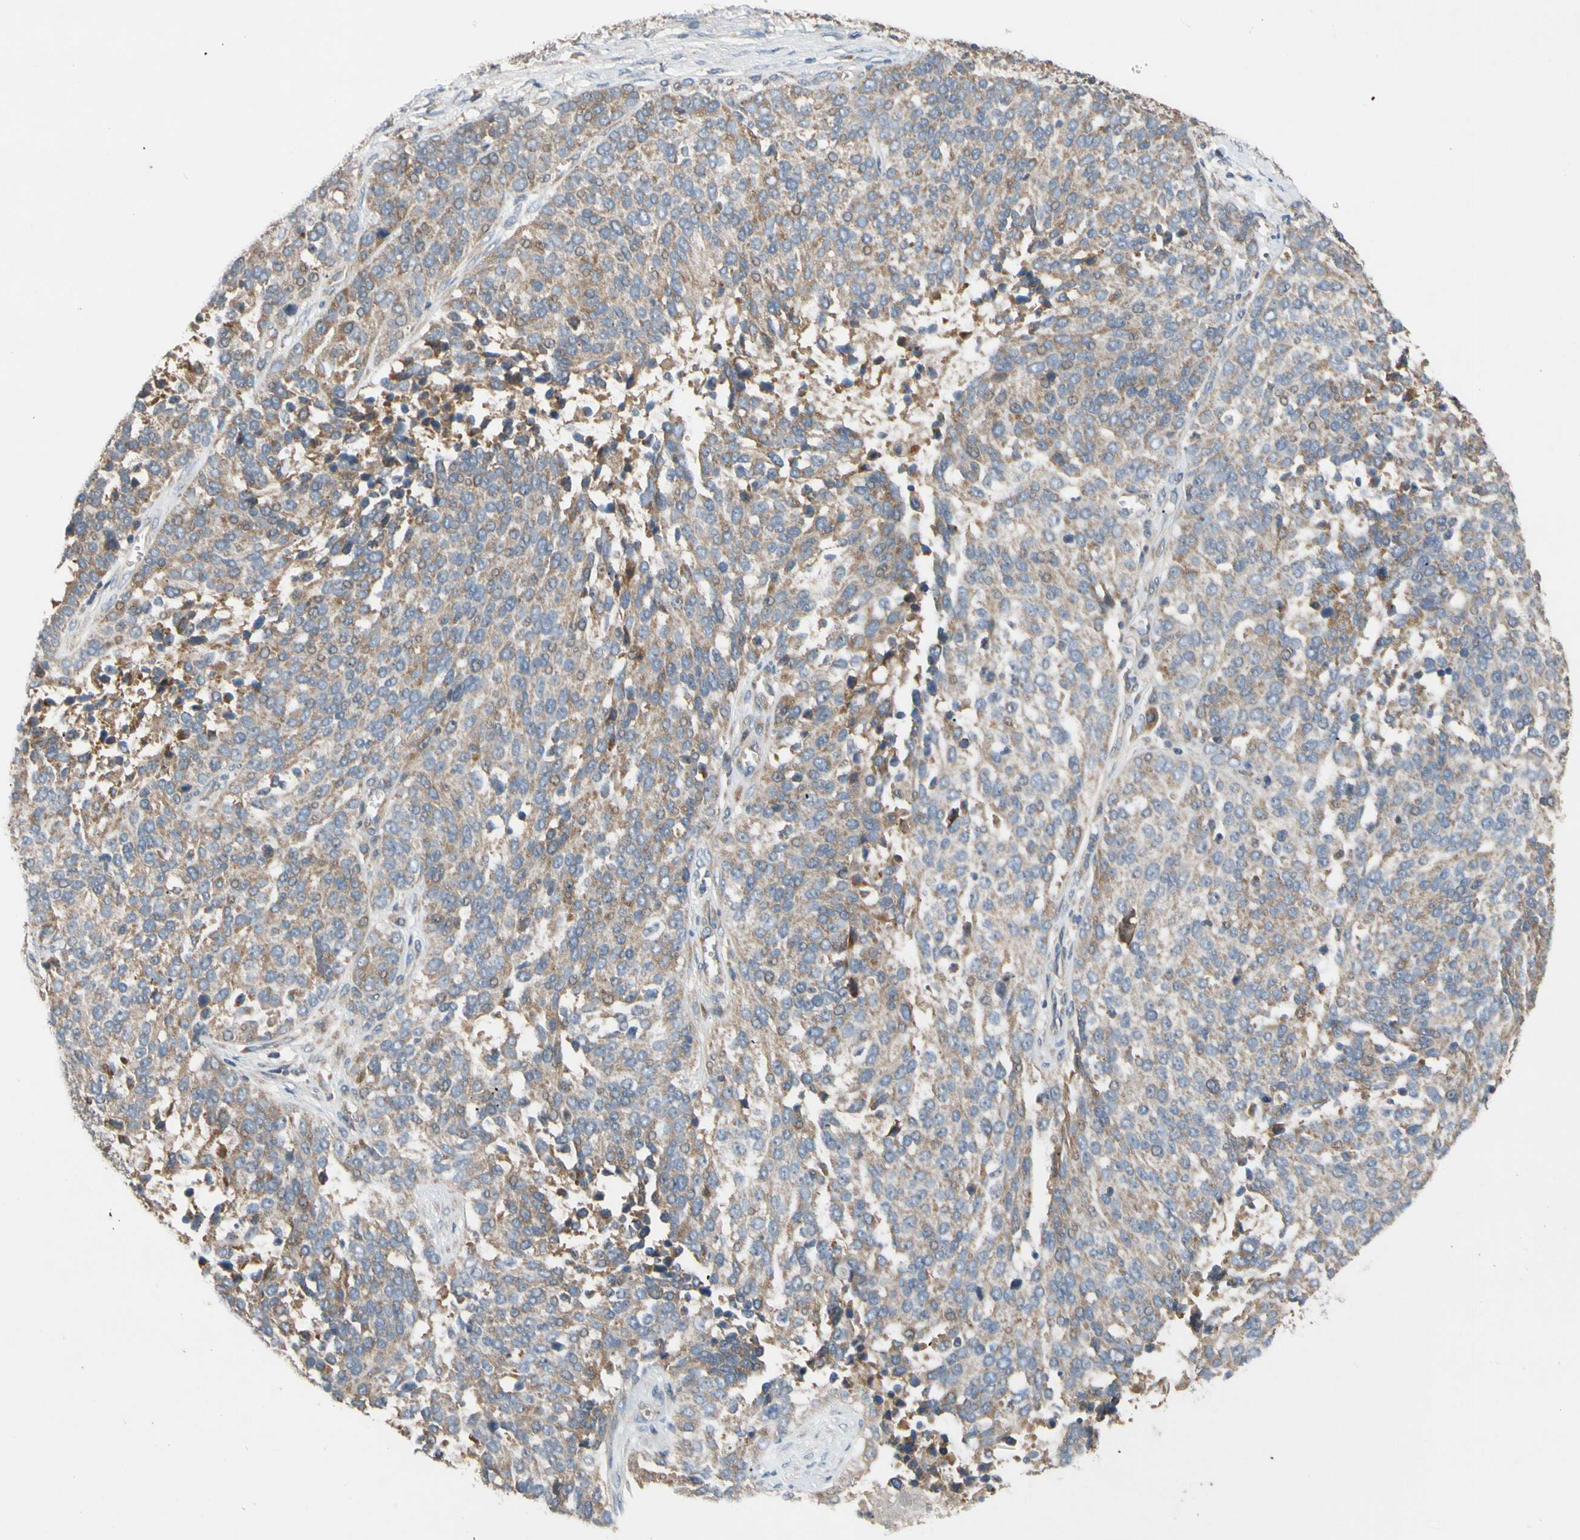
{"staining": {"intensity": "moderate", "quantity": ">75%", "location": "cytoplasmic/membranous"}, "tissue": "ovarian cancer", "cell_type": "Tumor cells", "image_type": "cancer", "snomed": [{"axis": "morphology", "description": "Cystadenocarcinoma, serous, NOS"}, {"axis": "topography", "description": "Ovary"}], "caption": "This photomicrograph displays ovarian cancer stained with IHC to label a protein in brown. The cytoplasmic/membranous of tumor cells show moderate positivity for the protein. Nuclei are counter-stained blue.", "gene": "MBTPS2", "patient": {"sex": "female", "age": 44}}